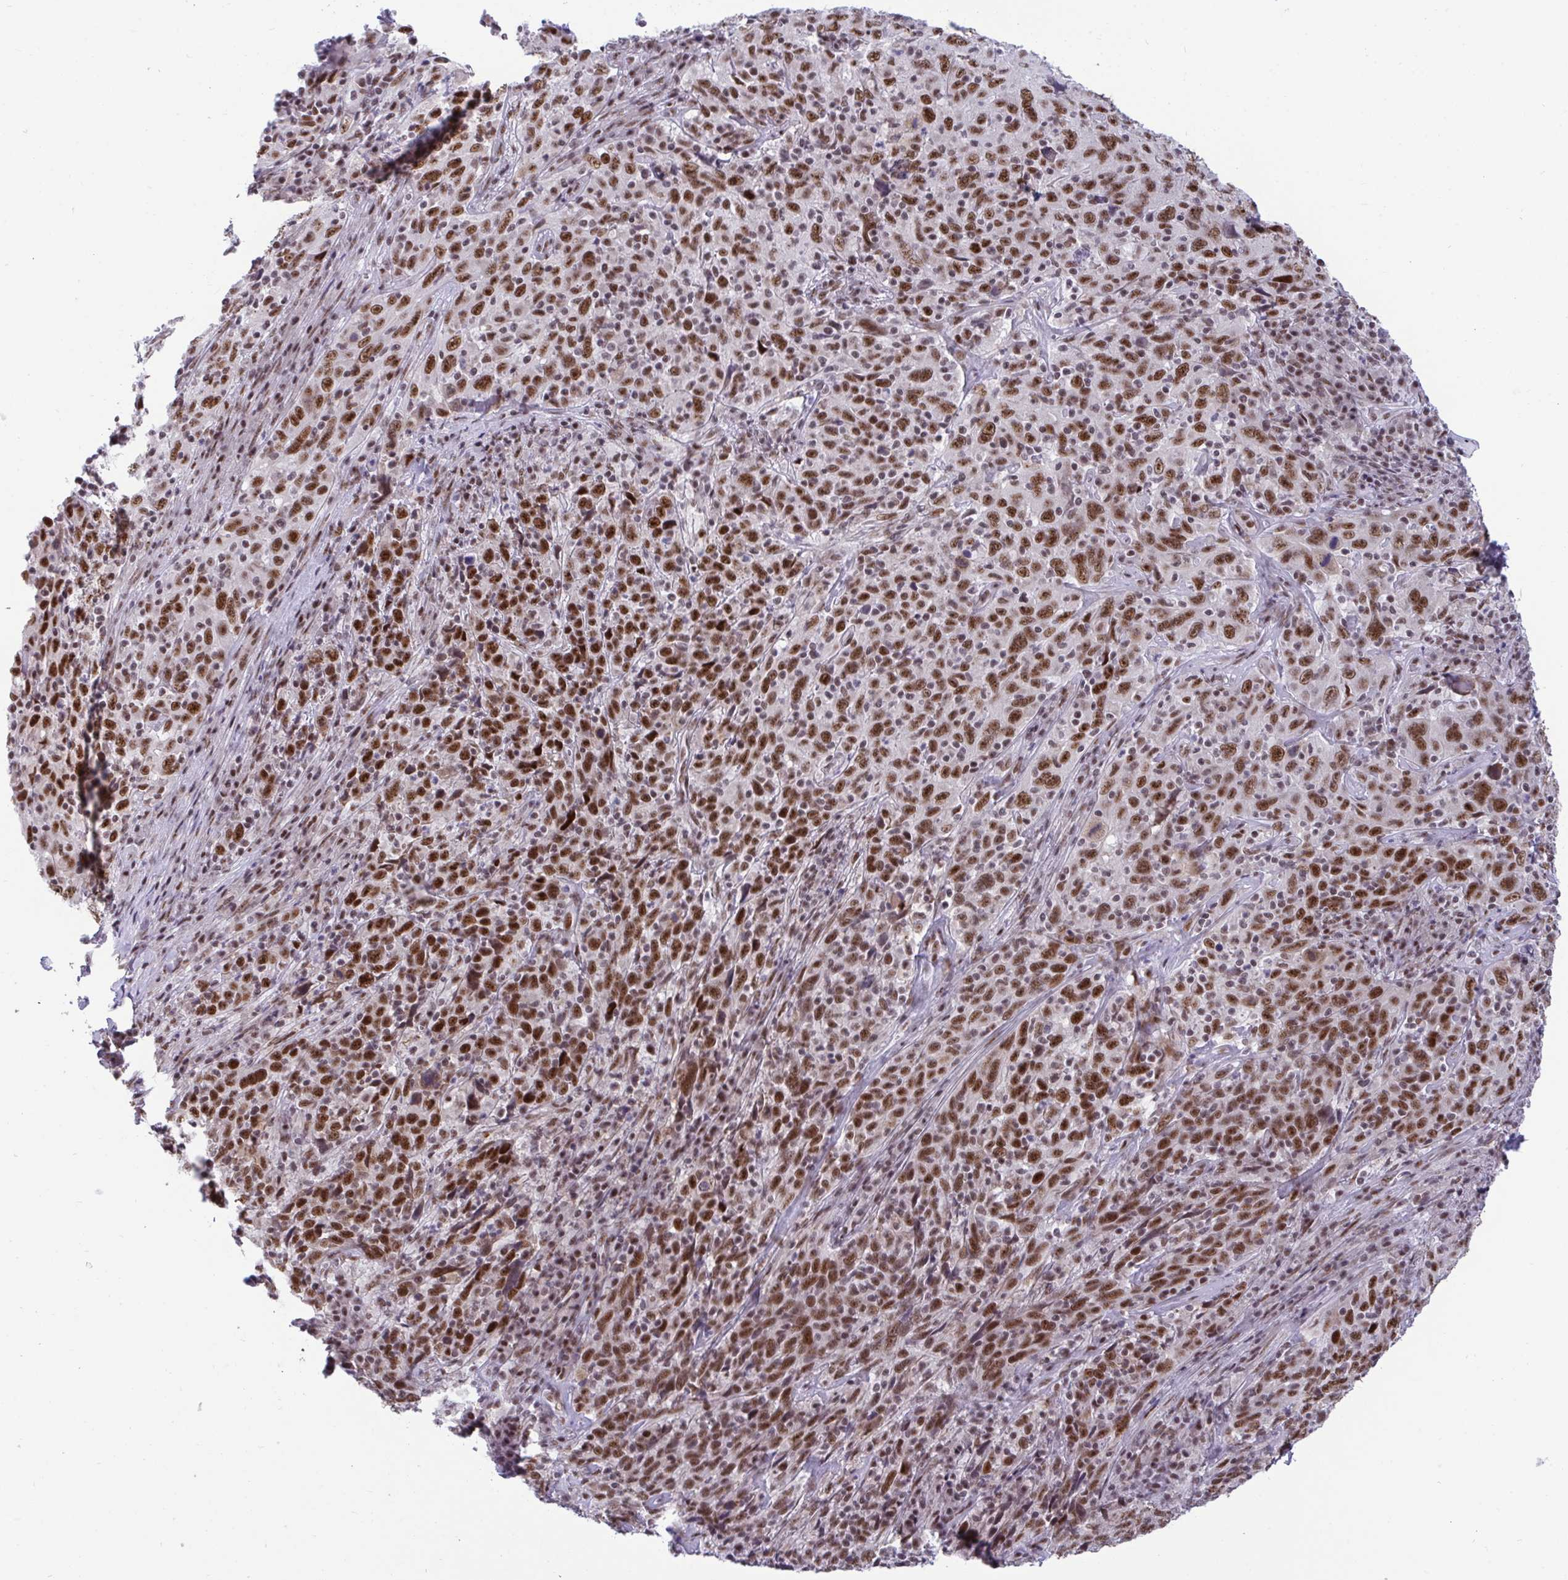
{"staining": {"intensity": "strong", "quantity": ">75%", "location": "nuclear"}, "tissue": "cervical cancer", "cell_type": "Tumor cells", "image_type": "cancer", "snomed": [{"axis": "morphology", "description": "Squamous cell carcinoma, NOS"}, {"axis": "topography", "description": "Cervix"}], "caption": "This image demonstrates immunohistochemistry staining of human cervical cancer, with high strong nuclear positivity in approximately >75% of tumor cells.", "gene": "WBP11", "patient": {"sex": "female", "age": 46}}